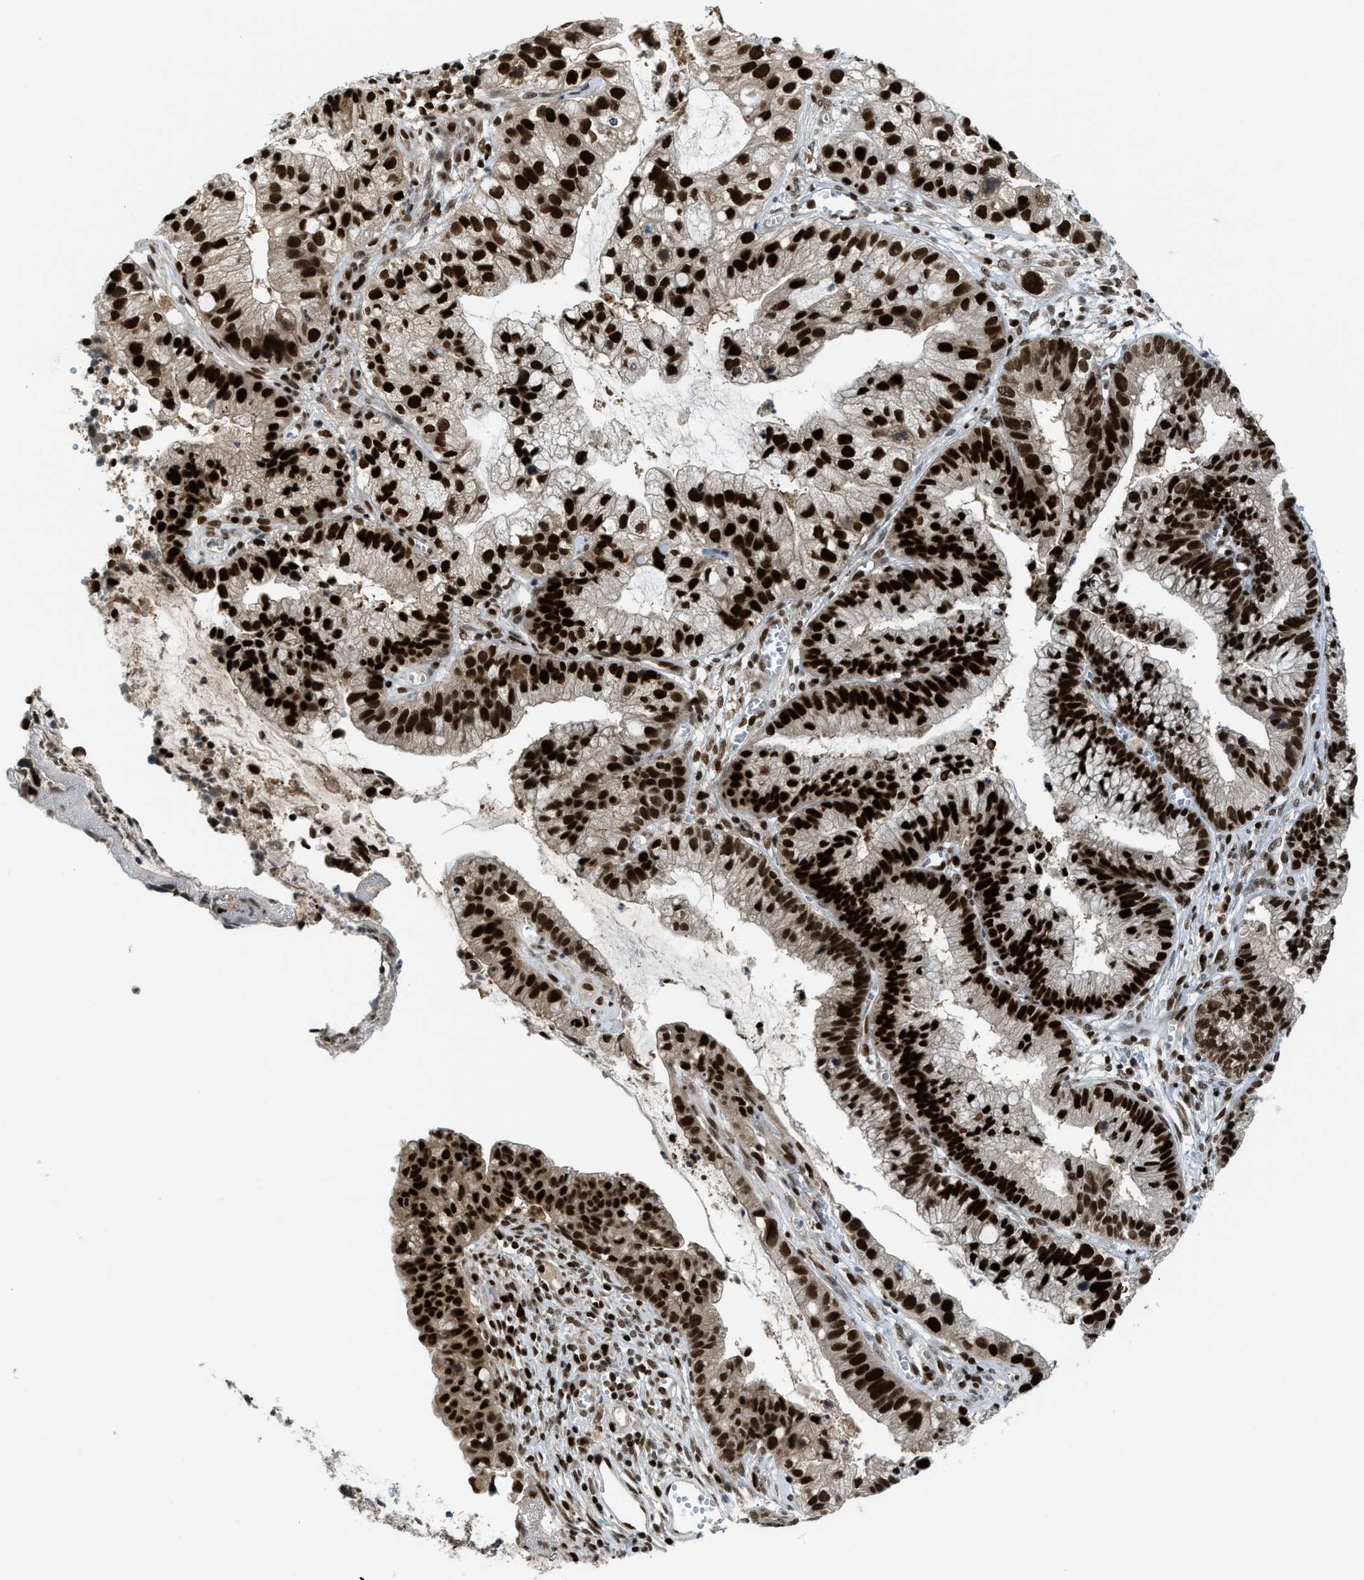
{"staining": {"intensity": "strong", "quantity": ">75%", "location": "nuclear"}, "tissue": "cervical cancer", "cell_type": "Tumor cells", "image_type": "cancer", "snomed": [{"axis": "morphology", "description": "Adenocarcinoma, NOS"}, {"axis": "topography", "description": "Cervix"}], "caption": "This is a photomicrograph of IHC staining of cervical adenocarcinoma, which shows strong expression in the nuclear of tumor cells.", "gene": "RFX5", "patient": {"sex": "female", "age": 44}}